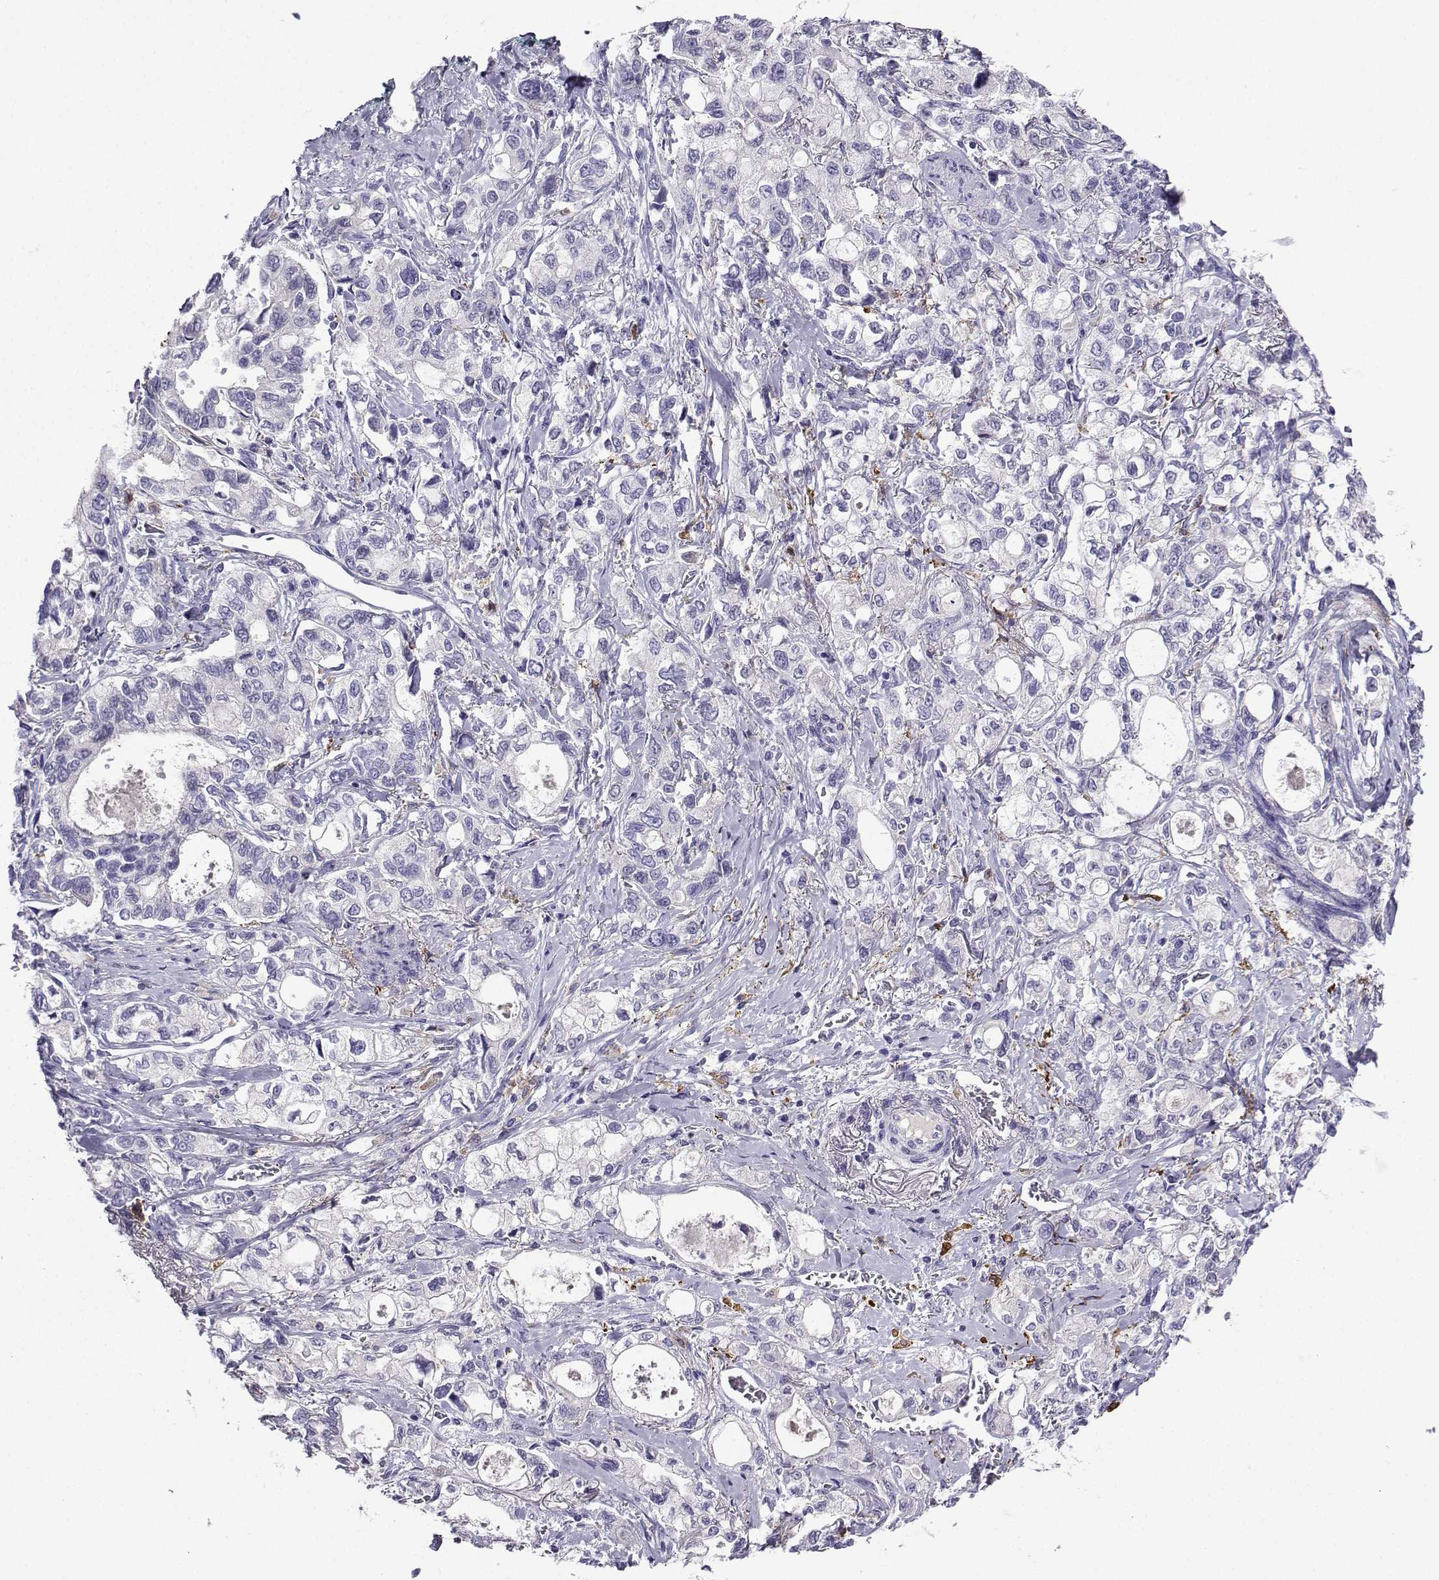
{"staining": {"intensity": "negative", "quantity": "none", "location": "none"}, "tissue": "stomach cancer", "cell_type": "Tumor cells", "image_type": "cancer", "snomed": [{"axis": "morphology", "description": "Adenocarcinoma, NOS"}, {"axis": "topography", "description": "Stomach"}], "caption": "Stomach cancer (adenocarcinoma) stained for a protein using immunohistochemistry demonstrates no expression tumor cells.", "gene": "LINGO1", "patient": {"sex": "male", "age": 63}}